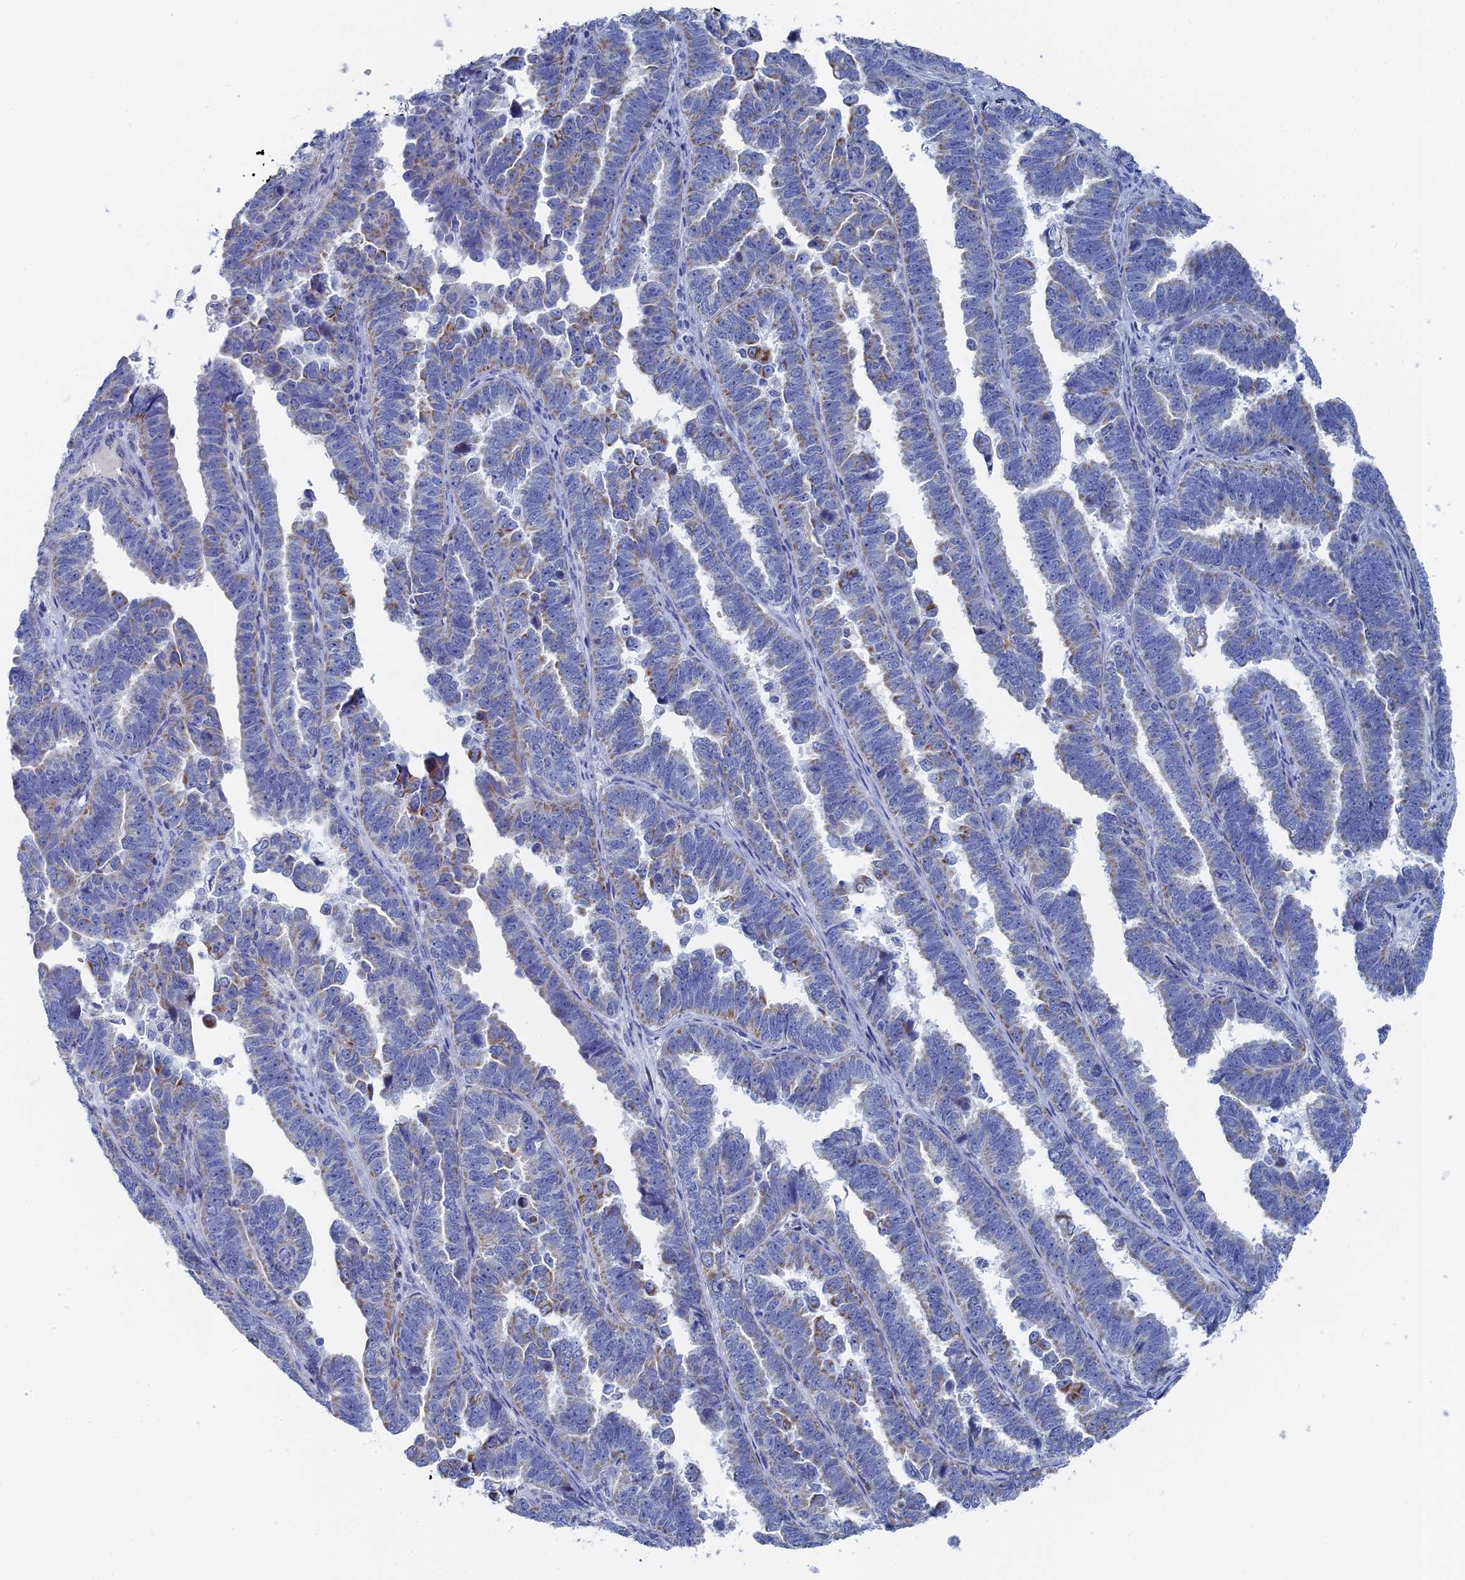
{"staining": {"intensity": "moderate", "quantity": "<25%", "location": "cytoplasmic/membranous"}, "tissue": "endometrial cancer", "cell_type": "Tumor cells", "image_type": "cancer", "snomed": [{"axis": "morphology", "description": "Adenocarcinoma, NOS"}, {"axis": "topography", "description": "Endometrium"}], "caption": "Endometrial cancer stained with a protein marker demonstrates moderate staining in tumor cells.", "gene": "HIGD1A", "patient": {"sex": "female", "age": 75}}